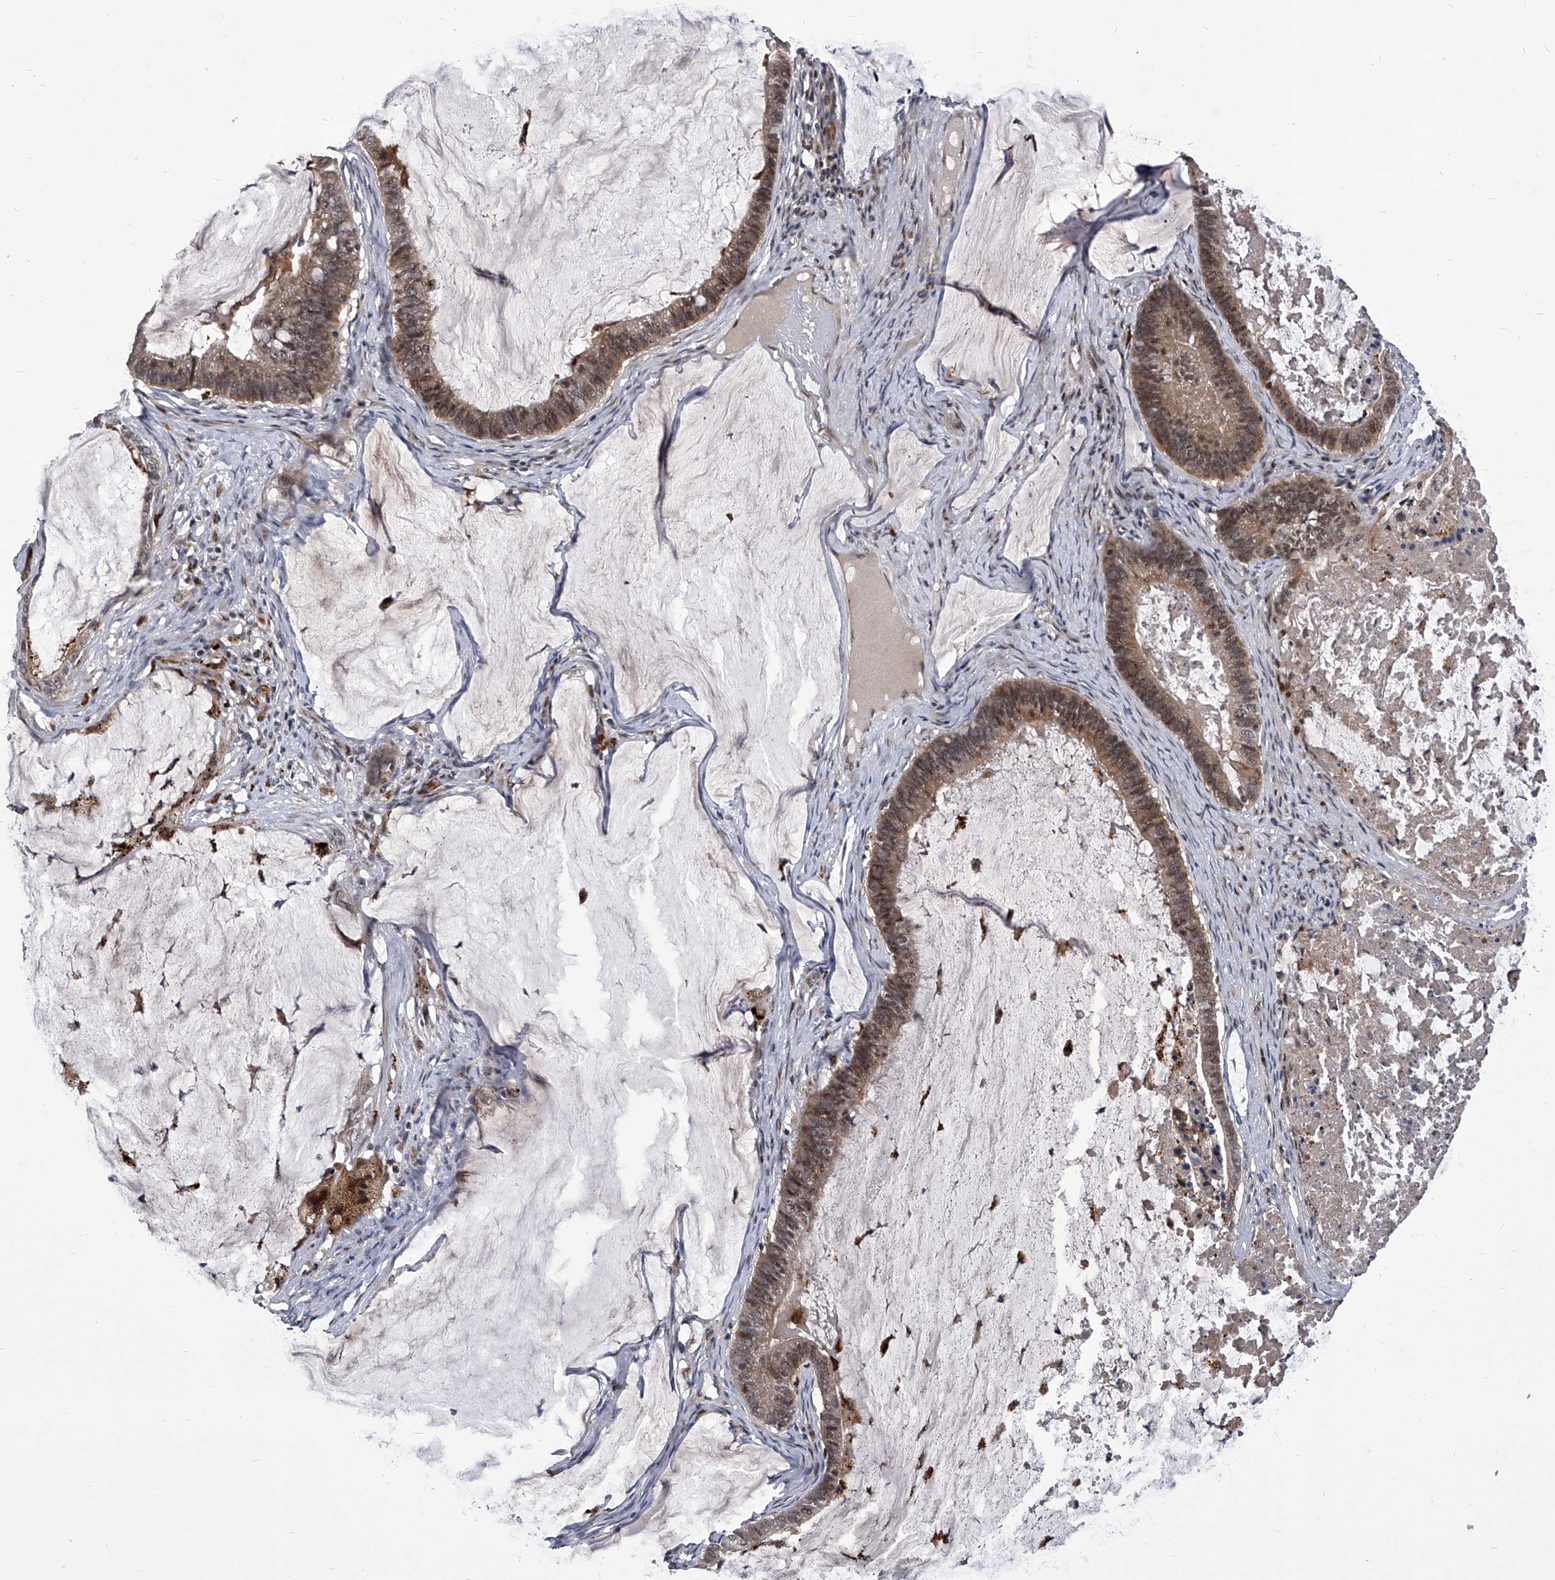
{"staining": {"intensity": "moderate", "quantity": ">75%", "location": "cytoplasmic/membranous,nuclear"}, "tissue": "ovarian cancer", "cell_type": "Tumor cells", "image_type": "cancer", "snomed": [{"axis": "morphology", "description": "Cystadenocarcinoma, mucinous, NOS"}, {"axis": "topography", "description": "Ovary"}], "caption": "Ovarian cancer tissue displays moderate cytoplasmic/membranous and nuclear expression in approximately >75% of tumor cells (DAB = brown stain, brightfield microscopy at high magnification).", "gene": "CMTR1", "patient": {"sex": "female", "age": 61}}